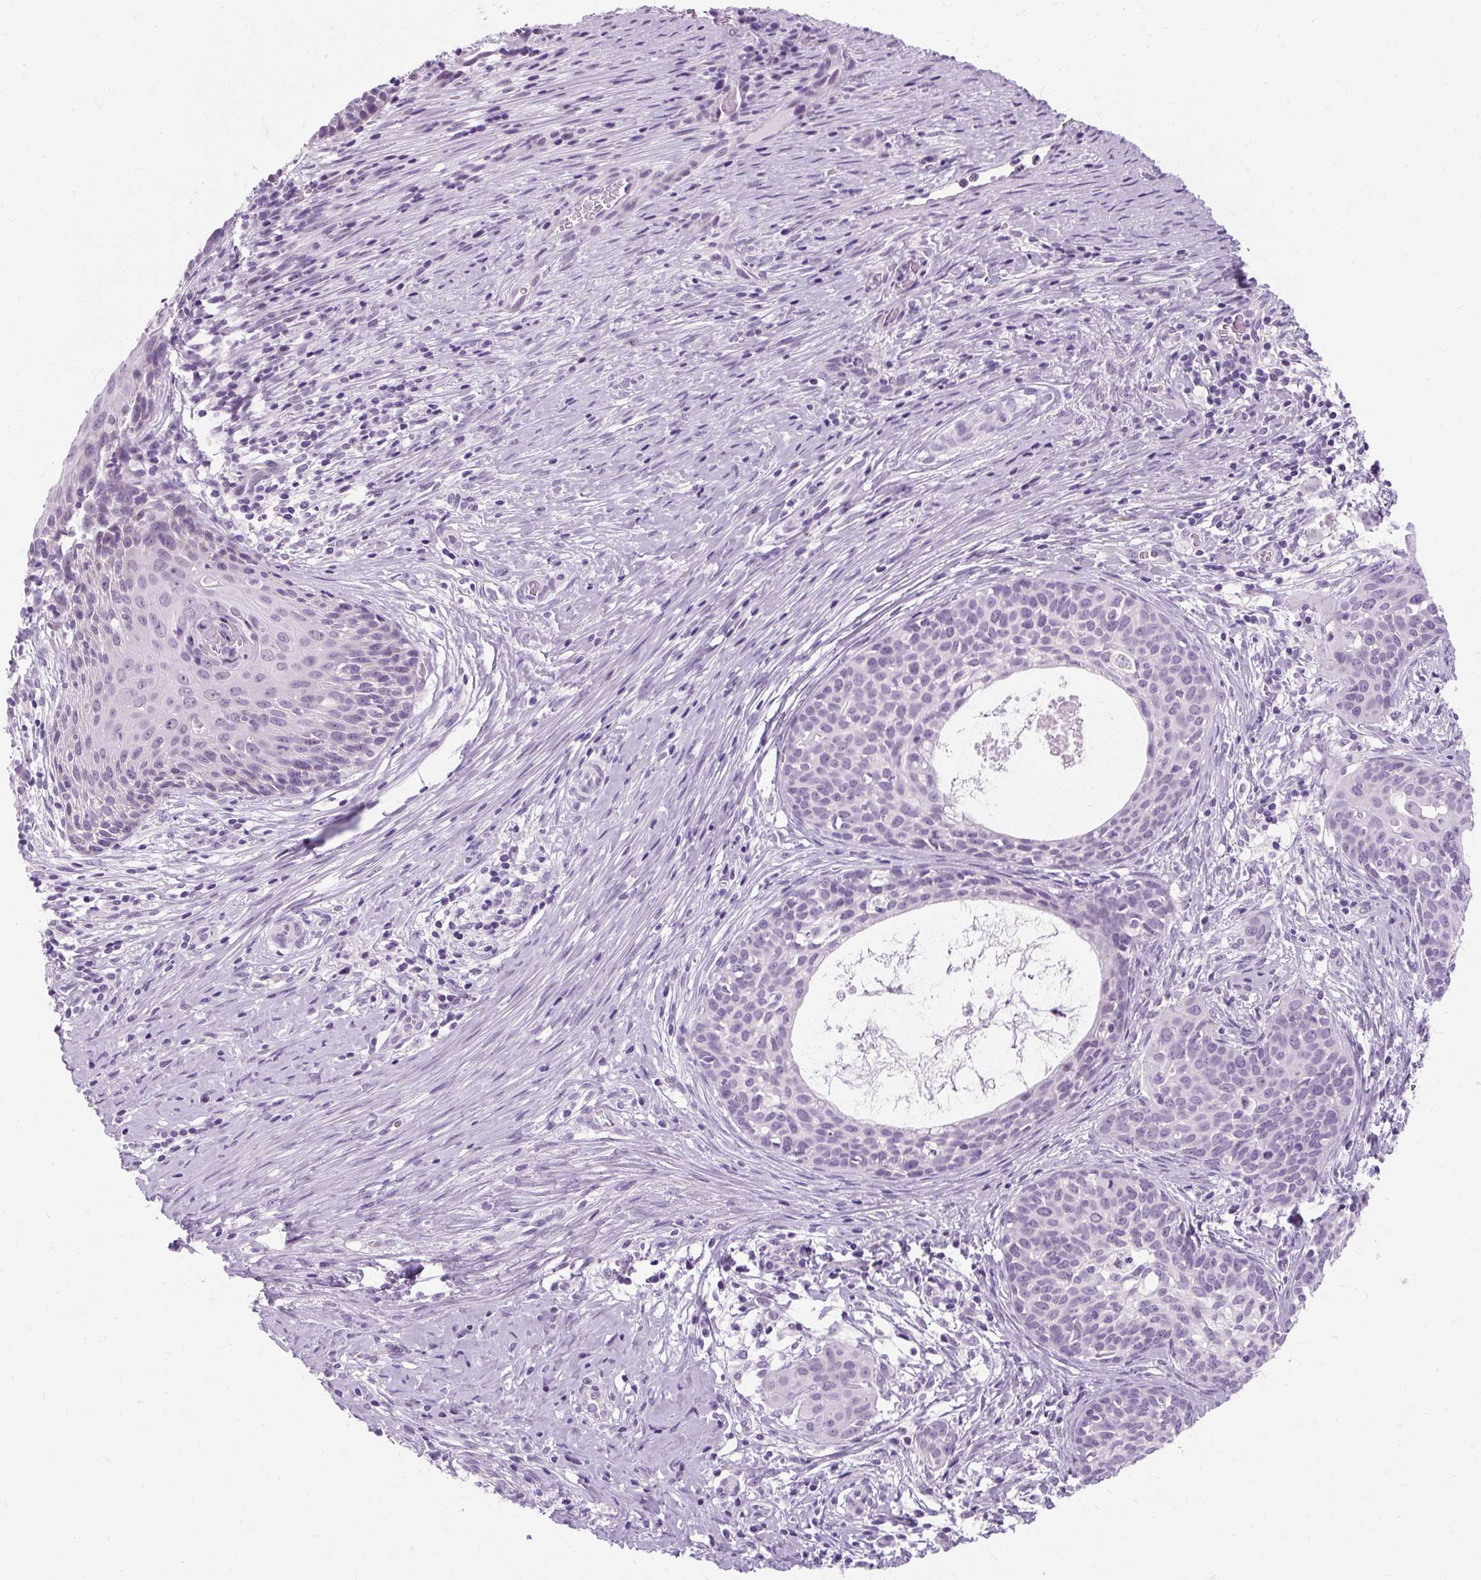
{"staining": {"intensity": "negative", "quantity": "none", "location": "none"}, "tissue": "cervical cancer", "cell_type": "Tumor cells", "image_type": "cancer", "snomed": [{"axis": "morphology", "description": "Squamous cell carcinoma, NOS"}, {"axis": "morphology", "description": "Adenocarcinoma, NOS"}, {"axis": "topography", "description": "Cervix"}], "caption": "Immunohistochemical staining of cervical adenocarcinoma exhibits no significant positivity in tumor cells.", "gene": "RYBP", "patient": {"sex": "female", "age": 52}}